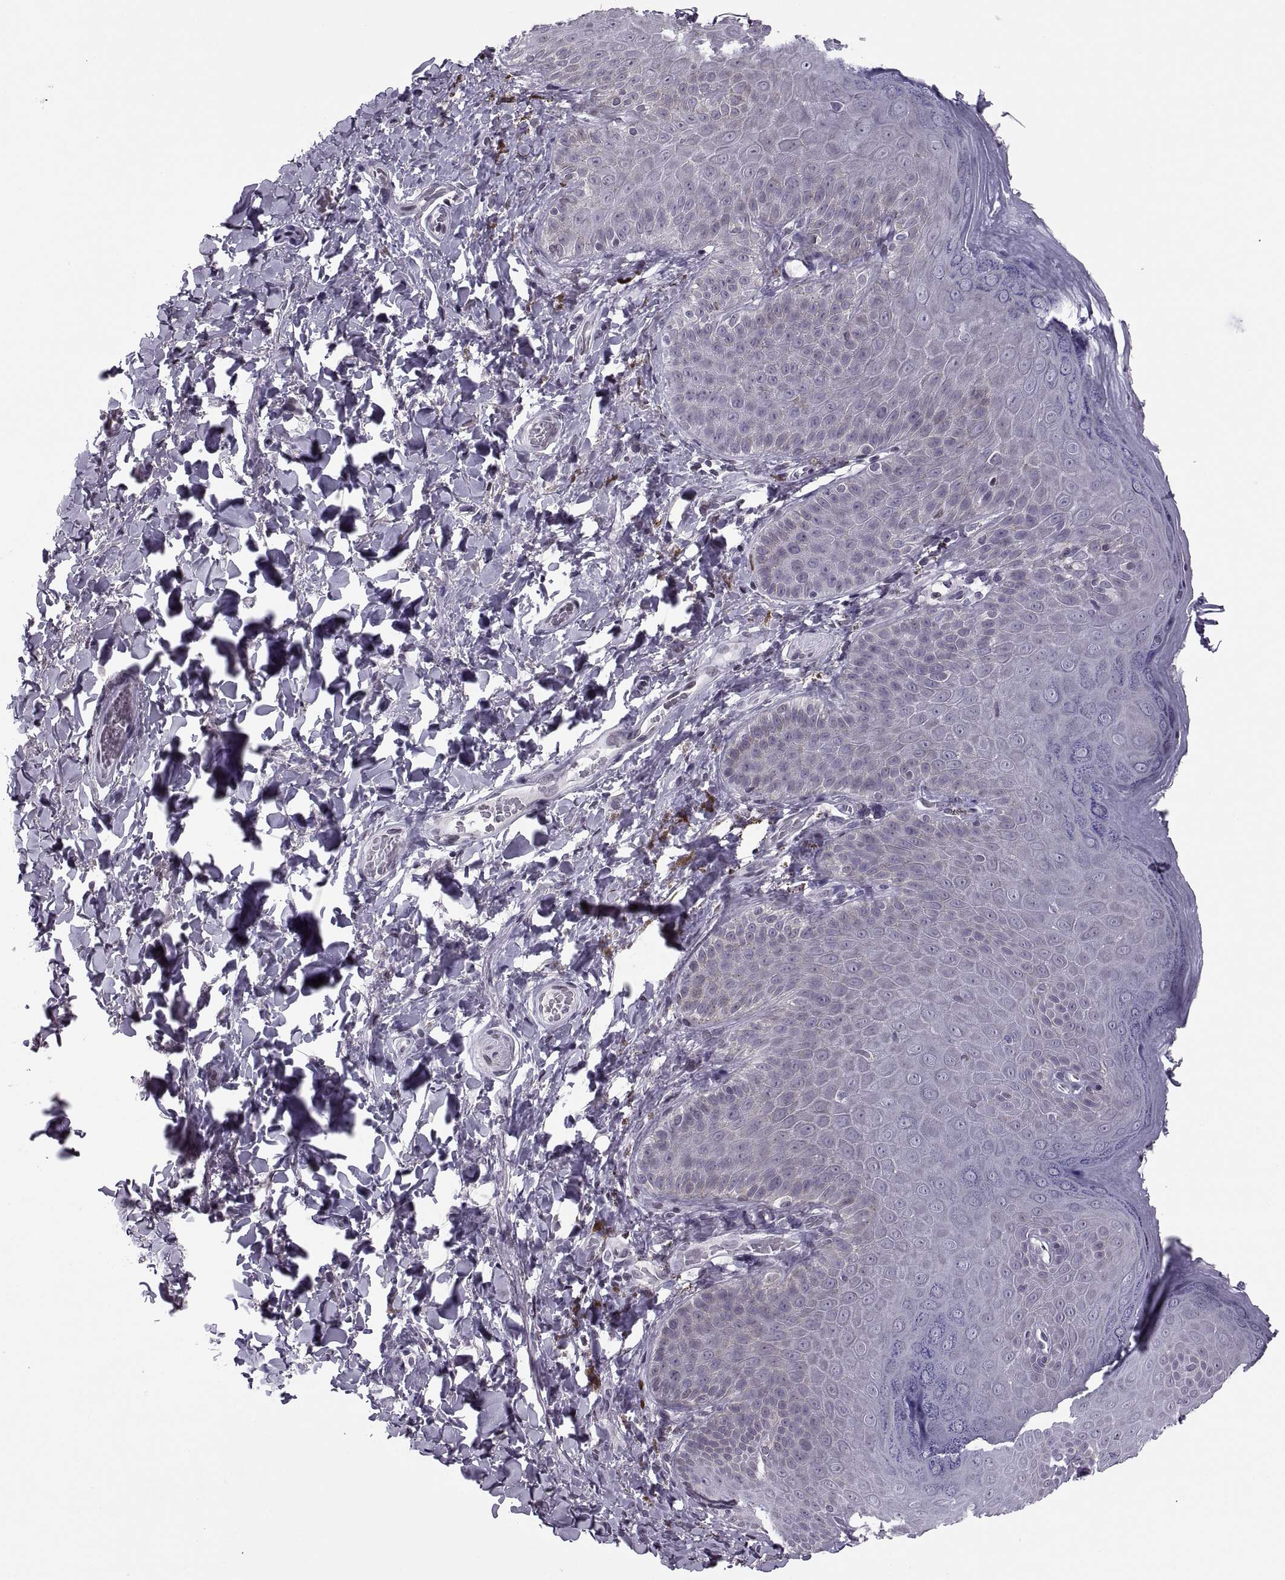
{"staining": {"intensity": "negative", "quantity": "none", "location": "none"}, "tissue": "skin", "cell_type": "Epidermal cells", "image_type": "normal", "snomed": [{"axis": "morphology", "description": "Normal tissue, NOS"}, {"axis": "topography", "description": "Anal"}], "caption": "An image of skin stained for a protein exhibits no brown staining in epidermal cells. (IHC, brightfield microscopy, high magnification).", "gene": "H1", "patient": {"sex": "male", "age": 53}}